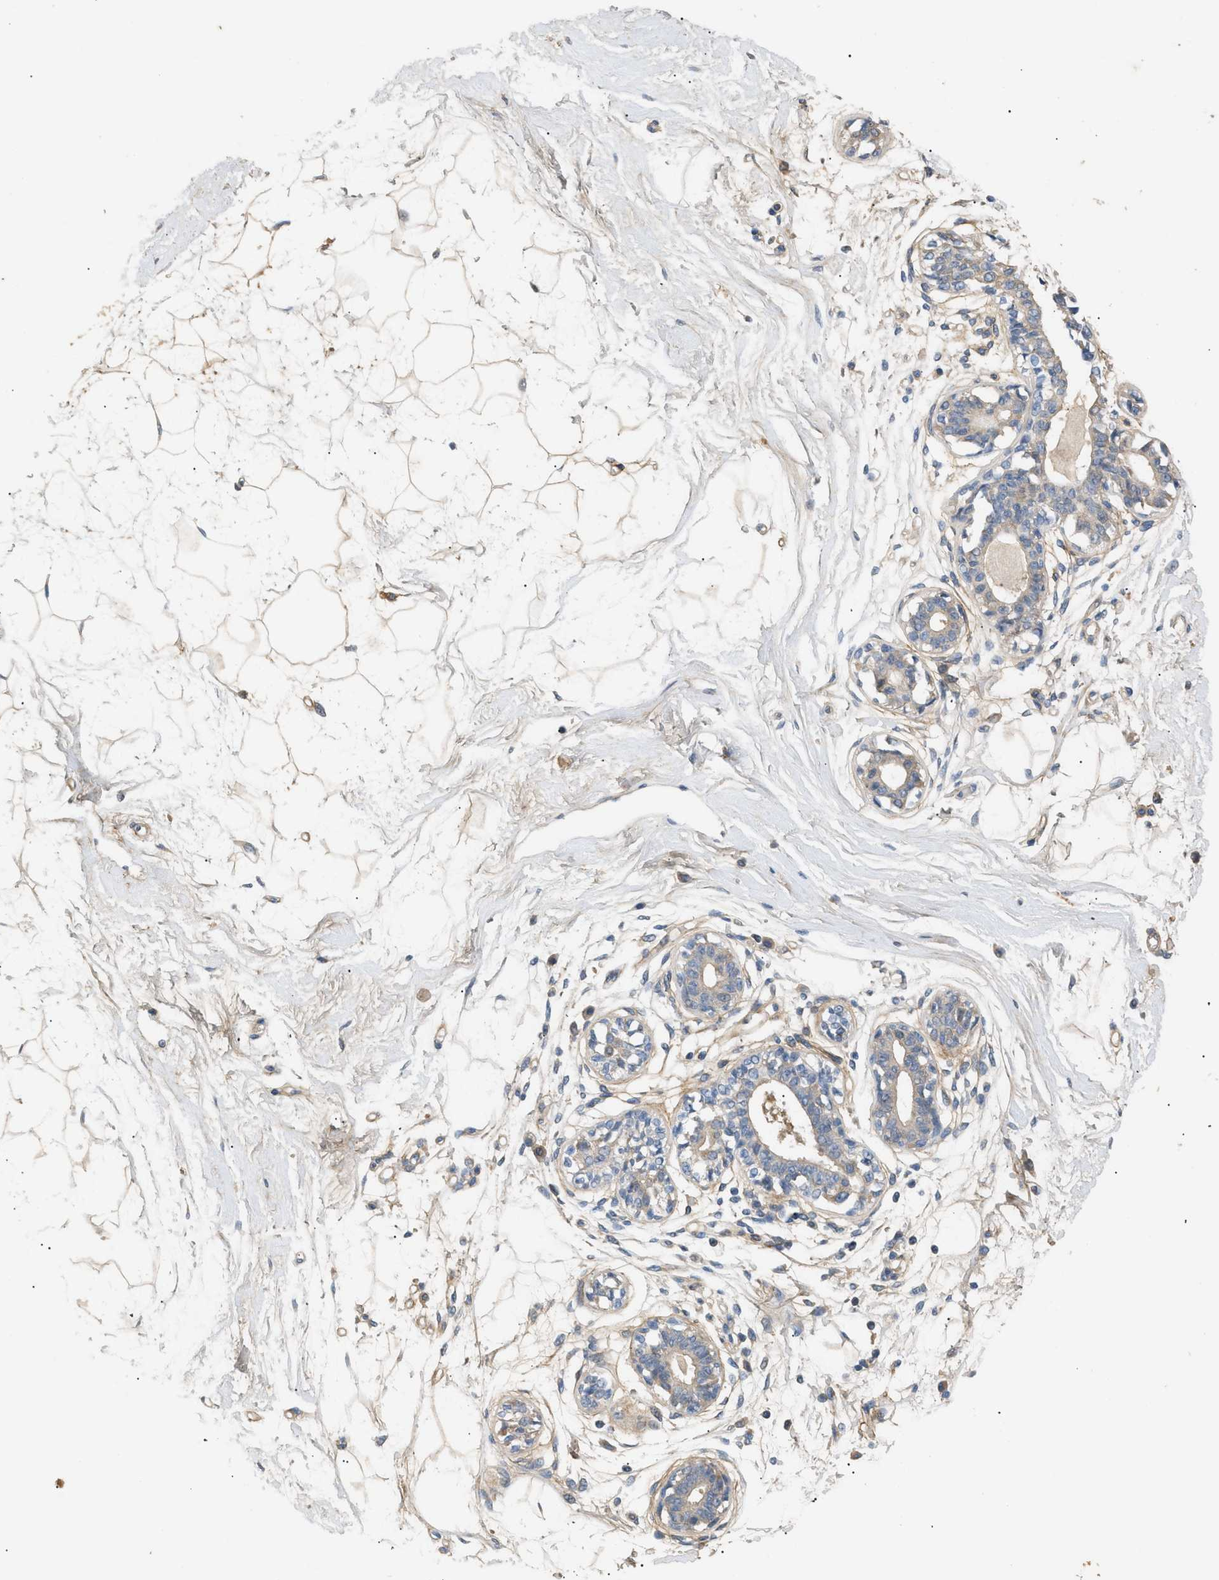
{"staining": {"intensity": "weak", "quantity": ">75%", "location": "cytoplasmic/membranous"}, "tissue": "breast", "cell_type": "Adipocytes", "image_type": "normal", "snomed": [{"axis": "morphology", "description": "Normal tissue, NOS"}, {"axis": "topography", "description": "Breast"}], "caption": "Protein analysis of unremarkable breast displays weak cytoplasmic/membranous positivity in about >75% of adipocytes.", "gene": "FARS2", "patient": {"sex": "female", "age": 45}}